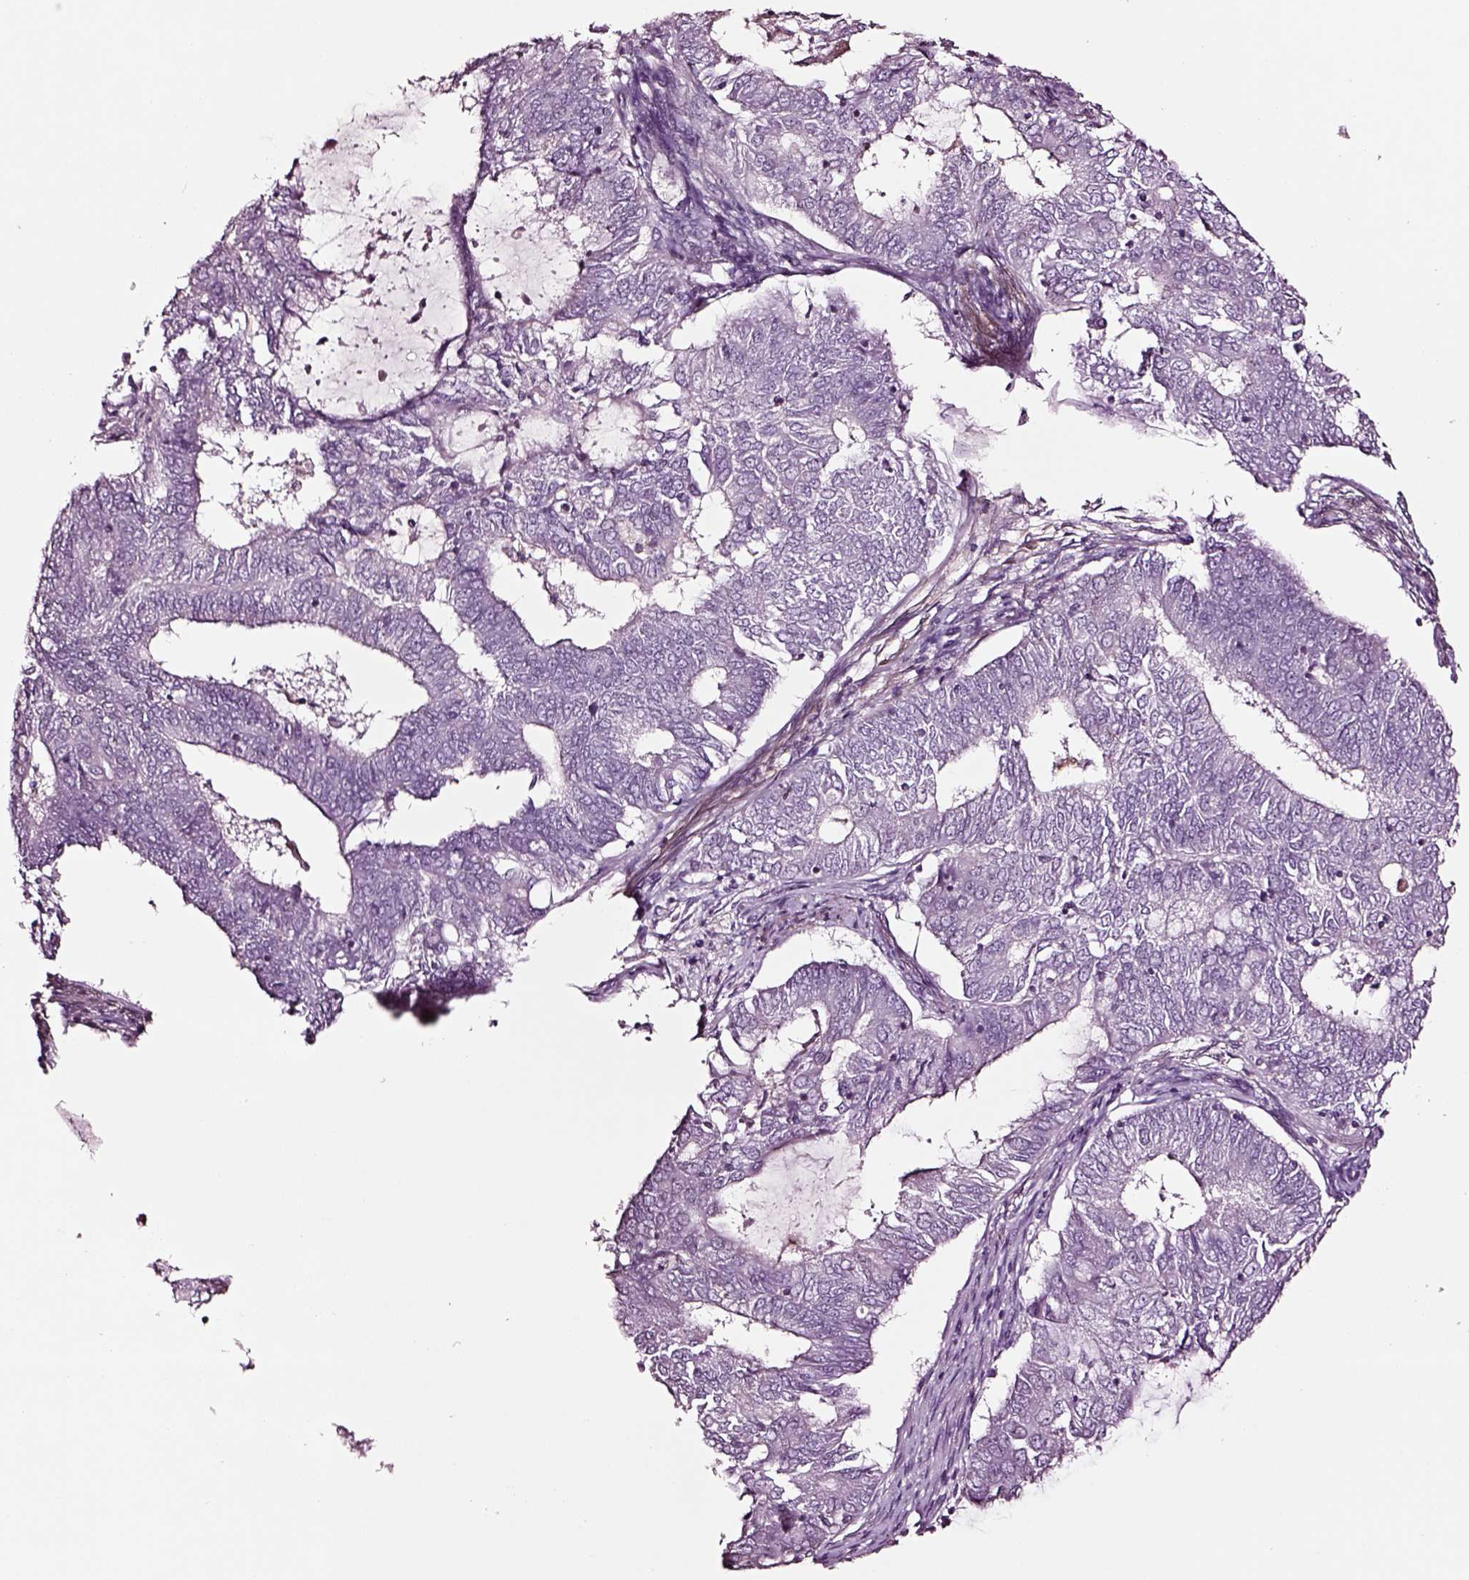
{"staining": {"intensity": "negative", "quantity": "none", "location": "none"}, "tissue": "endometrial cancer", "cell_type": "Tumor cells", "image_type": "cancer", "snomed": [{"axis": "morphology", "description": "Adenocarcinoma, NOS"}, {"axis": "topography", "description": "Endometrium"}], "caption": "This is an immunohistochemistry (IHC) image of endometrial cancer. There is no expression in tumor cells.", "gene": "SOX10", "patient": {"sex": "female", "age": 62}}